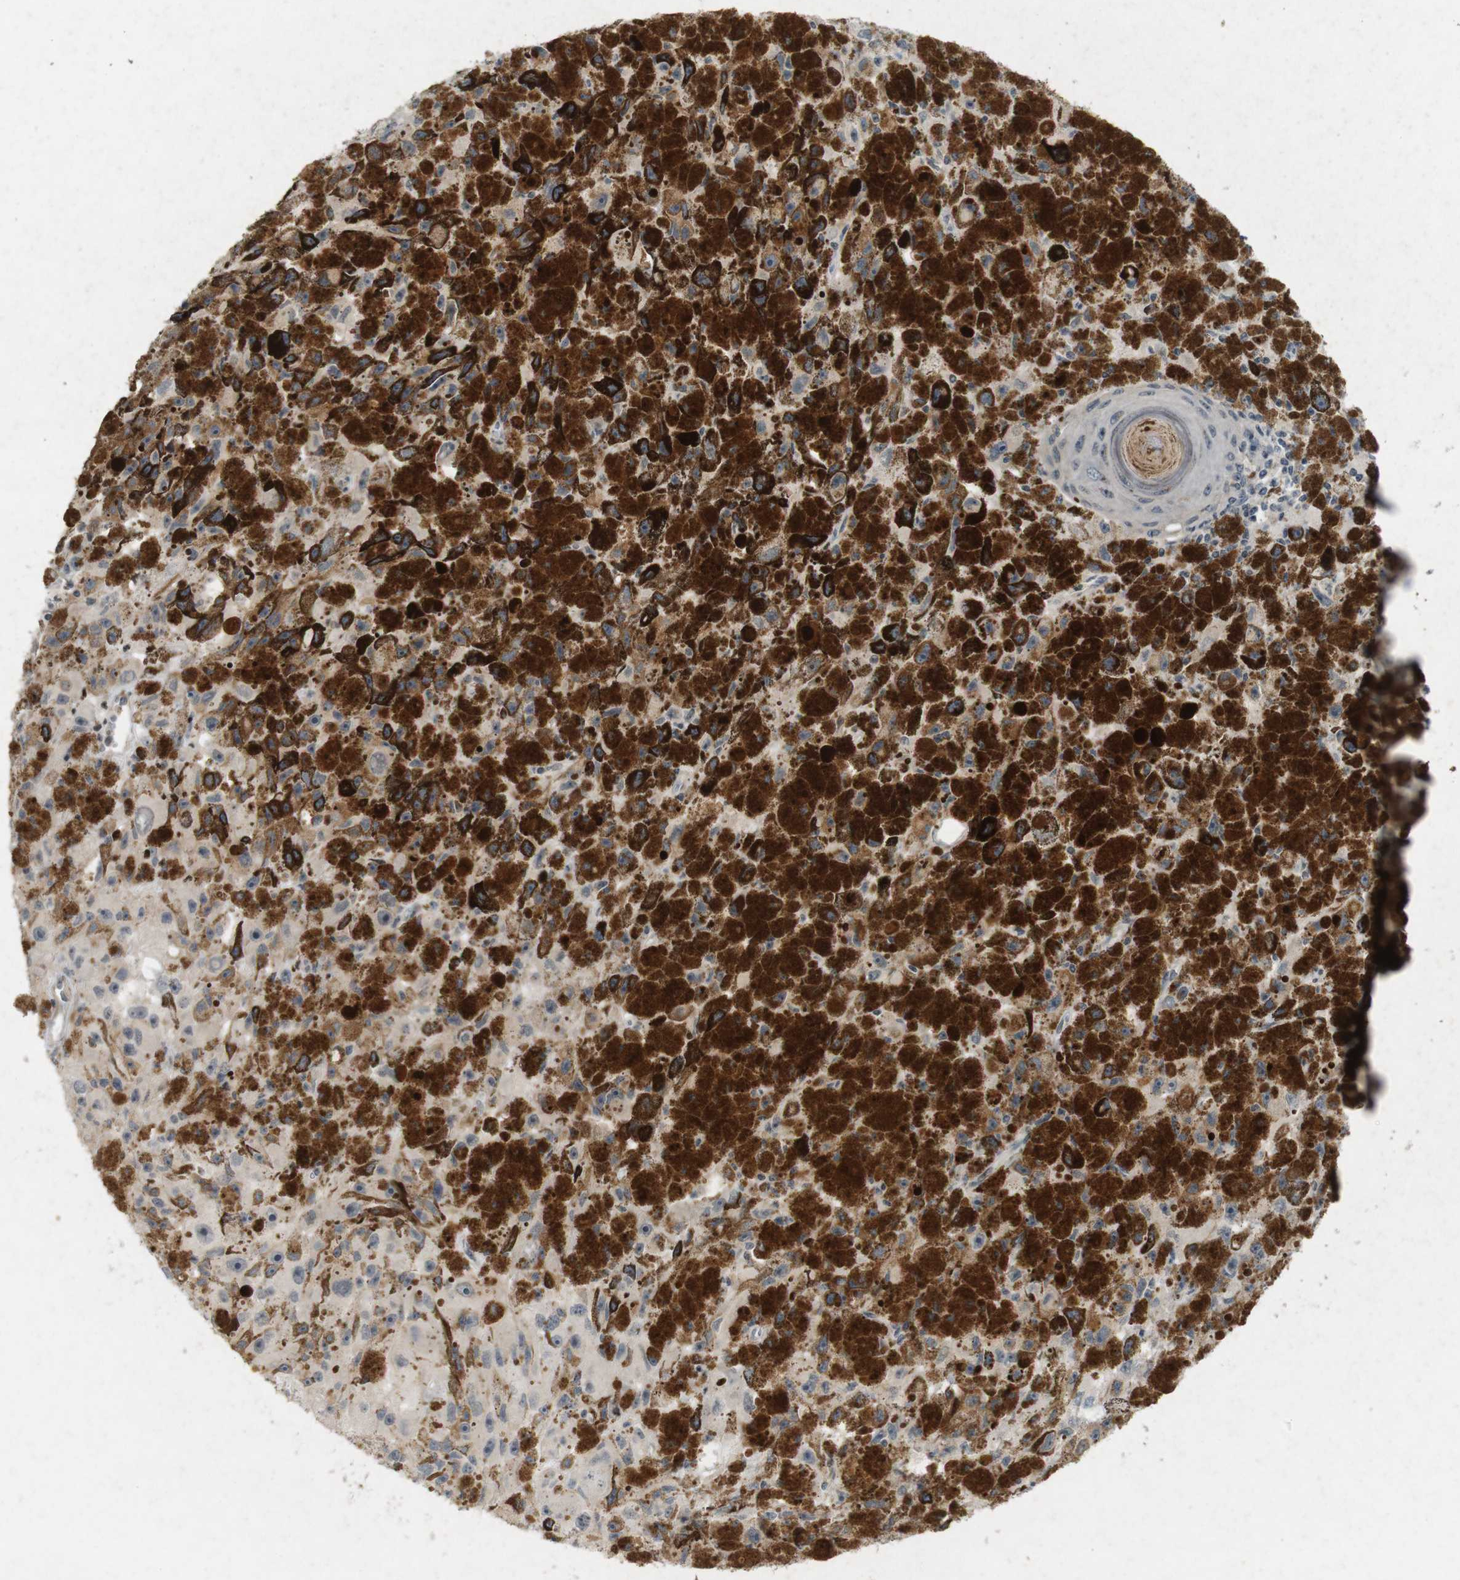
{"staining": {"intensity": "moderate", "quantity": ">75%", "location": "cytoplasmic/membranous"}, "tissue": "melanoma", "cell_type": "Tumor cells", "image_type": "cancer", "snomed": [{"axis": "morphology", "description": "Malignant melanoma, NOS"}, {"axis": "topography", "description": "Skin"}], "caption": "Approximately >75% of tumor cells in melanoma exhibit moderate cytoplasmic/membranous protein staining as visualized by brown immunohistochemical staining.", "gene": "PPP1R14A", "patient": {"sex": "female", "age": 104}}